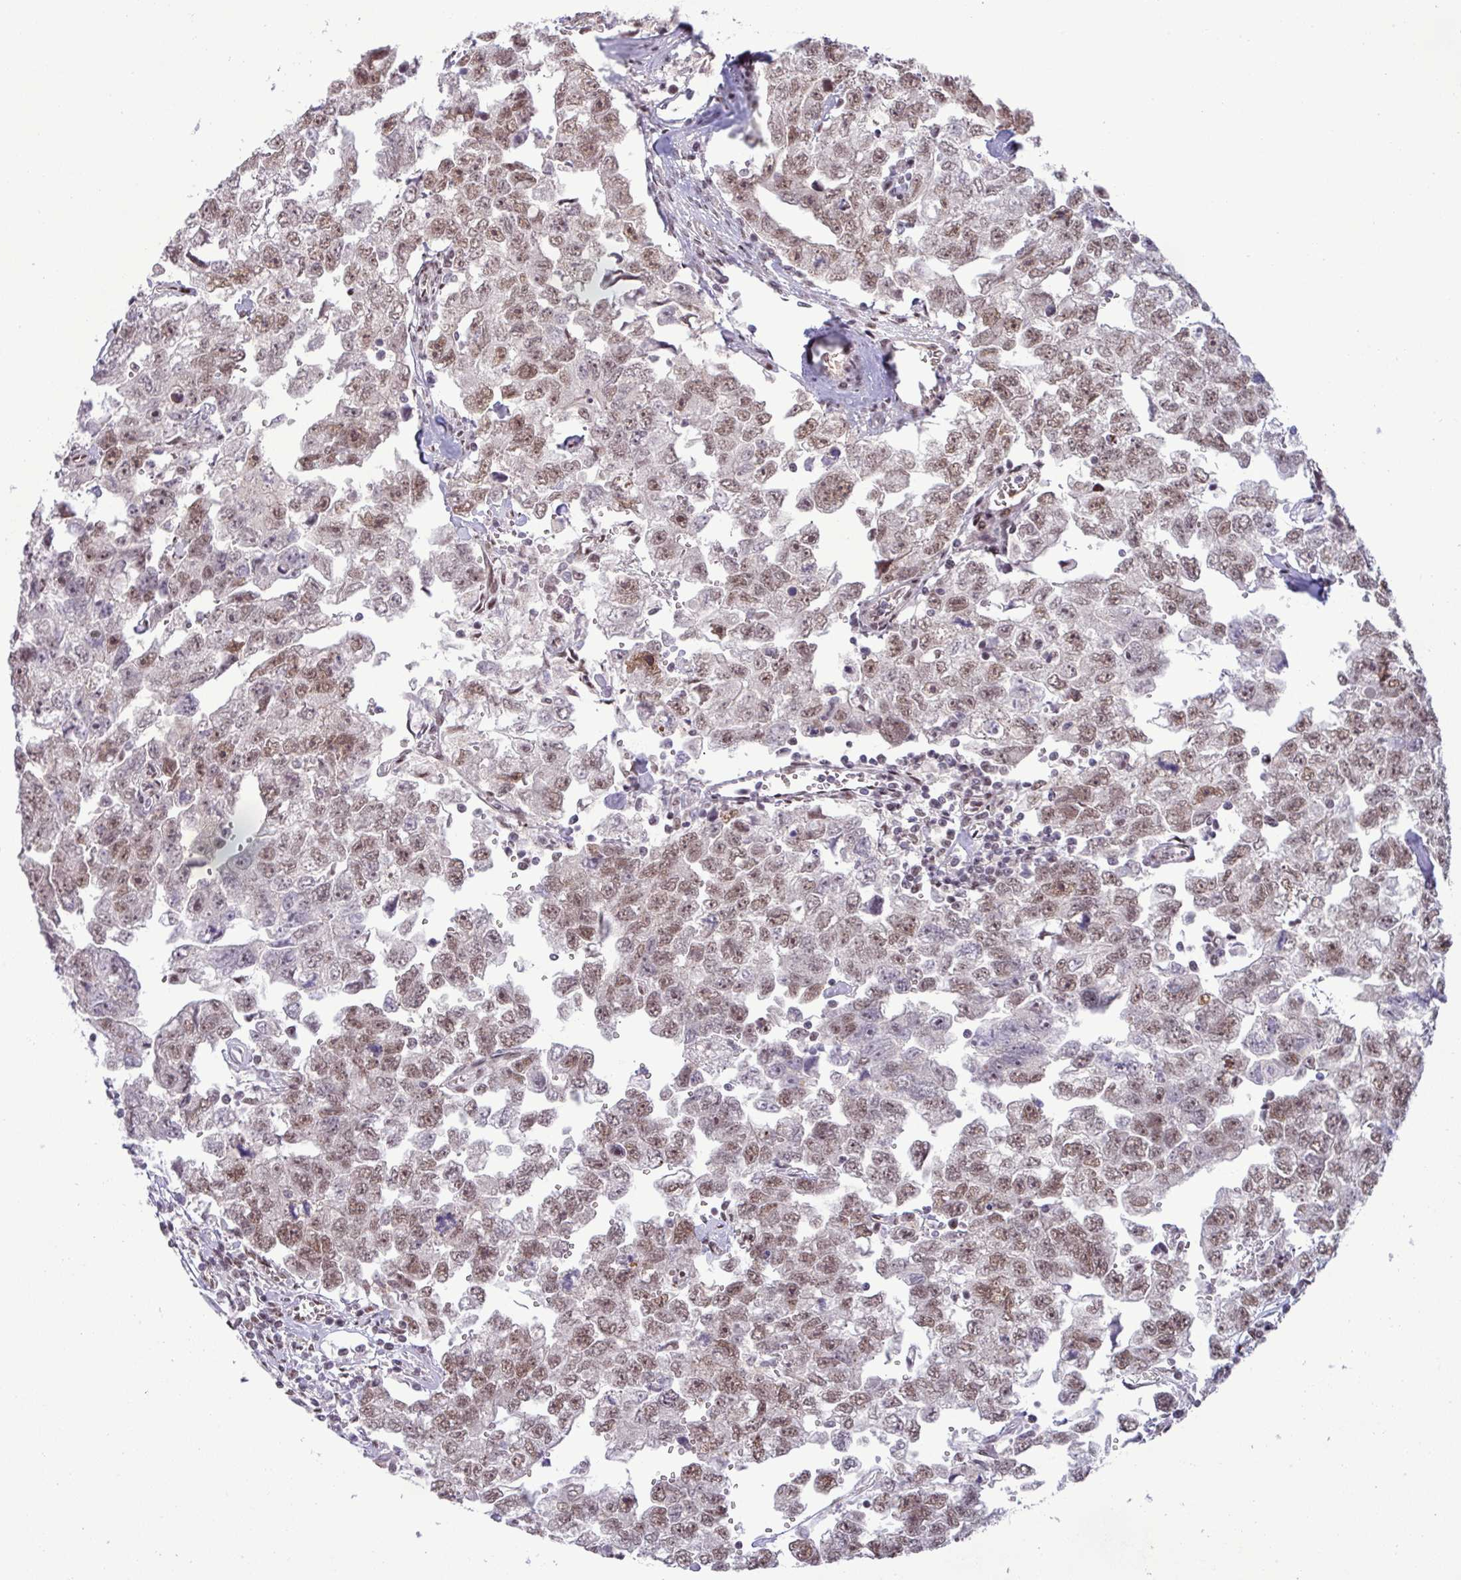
{"staining": {"intensity": "moderate", "quantity": ">75%", "location": "nuclear"}, "tissue": "testis cancer", "cell_type": "Tumor cells", "image_type": "cancer", "snomed": [{"axis": "morphology", "description": "Carcinoma, Embryonal, NOS"}, {"axis": "topography", "description": "Testis"}], "caption": "Testis embryonal carcinoma tissue displays moderate nuclear positivity in about >75% of tumor cells, visualized by immunohistochemistry. (DAB (3,3'-diaminobenzidine) = brown stain, brightfield microscopy at high magnification).", "gene": "PTPN20", "patient": {"sex": "male", "age": 22}}